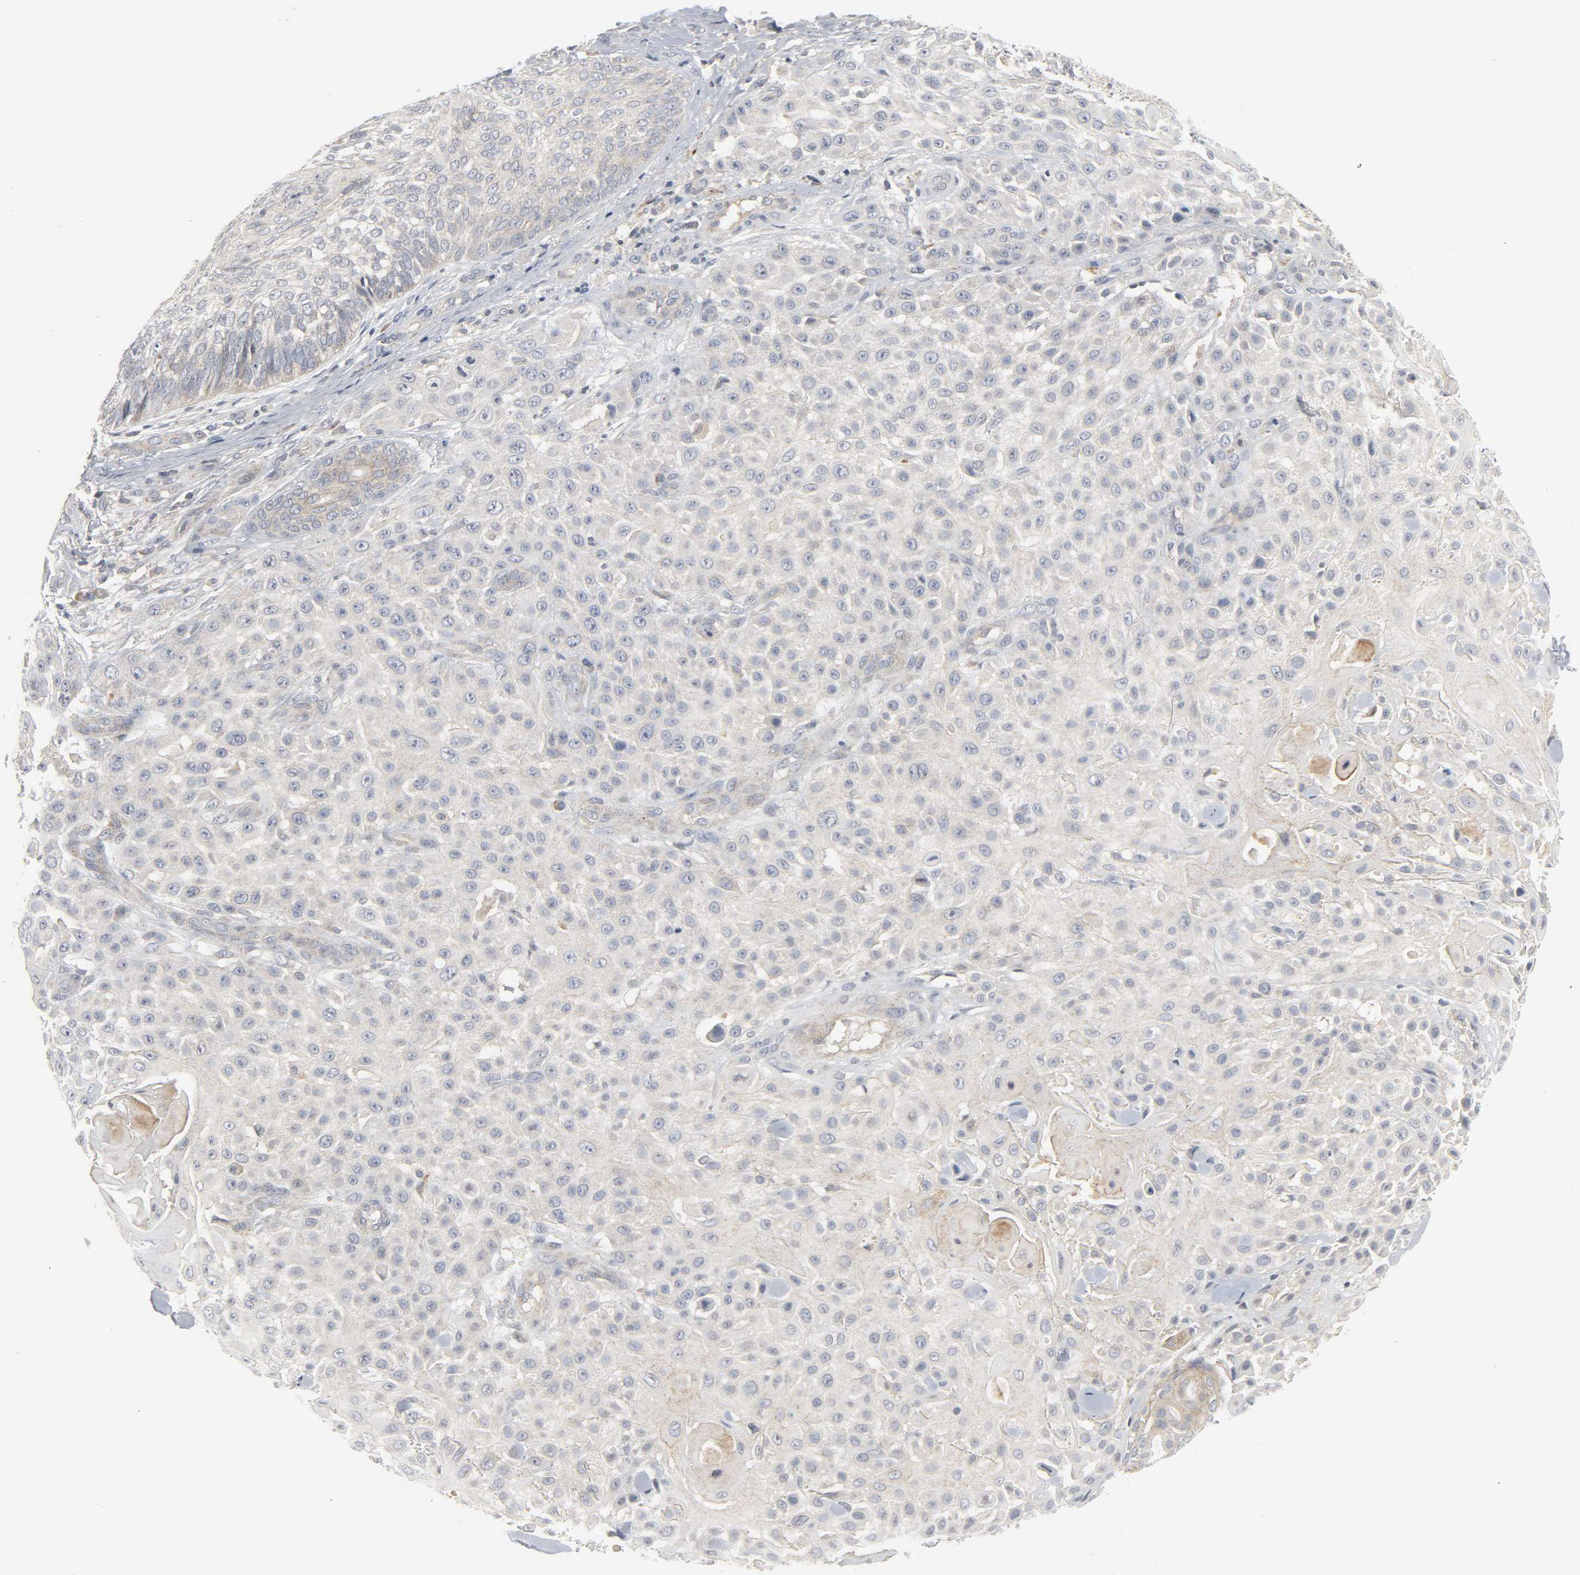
{"staining": {"intensity": "moderate", "quantity": "<25%", "location": "cytoplasmic/membranous"}, "tissue": "skin cancer", "cell_type": "Tumor cells", "image_type": "cancer", "snomed": [{"axis": "morphology", "description": "Squamous cell carcinoma, NOS"}, {"axis": "topography", "description": "Skin"}], "caption": "There is low levels of moderate cytoplasmic/membranous positivity in tumor cells of skin cancer (squamous cell carcinoma), as demonstrated by immunohistochemical staining (brown color).", "gene": "CLIP1", "patient": {"sex": "female", "age": 42}}